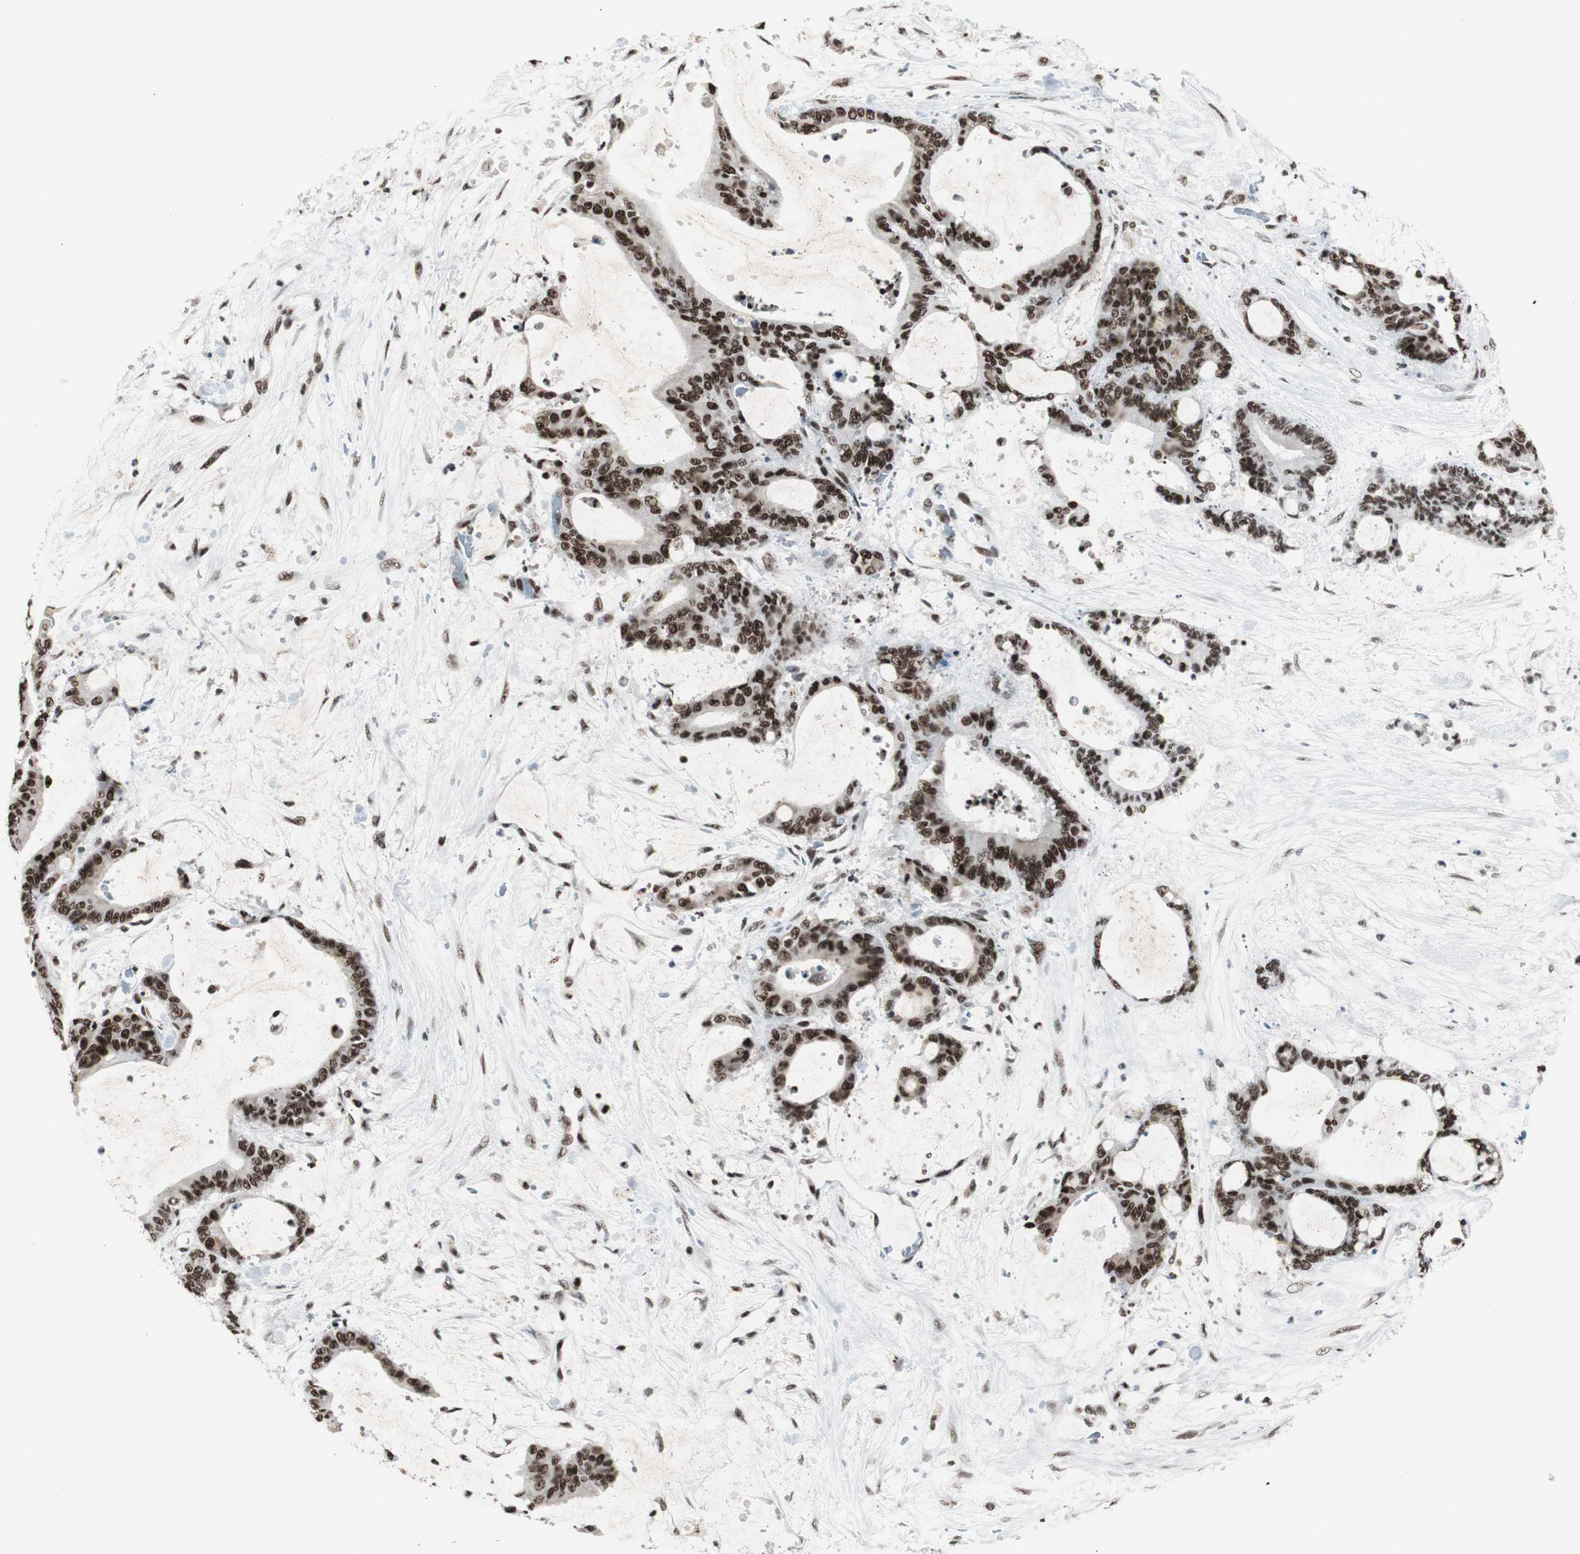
{"staining": {"intensity": "strong", "quantity": ">75%", "location": "nuclear"}, "tissue": "liver cancer", "cell_type": "Tumor cells", "image_type": "cancer", "snomed": [{"axis": "morphology", "description": "Cholangiocarcinoma"}, {"axis": "topography", "description": "Liver"}], "caption": "Protein analysis of liver cancer tissue displays strong nuclear staining in about >75% of tumor cells.", "gene": "XRCC1", "patient": {"sex": "female", "age": 73}}